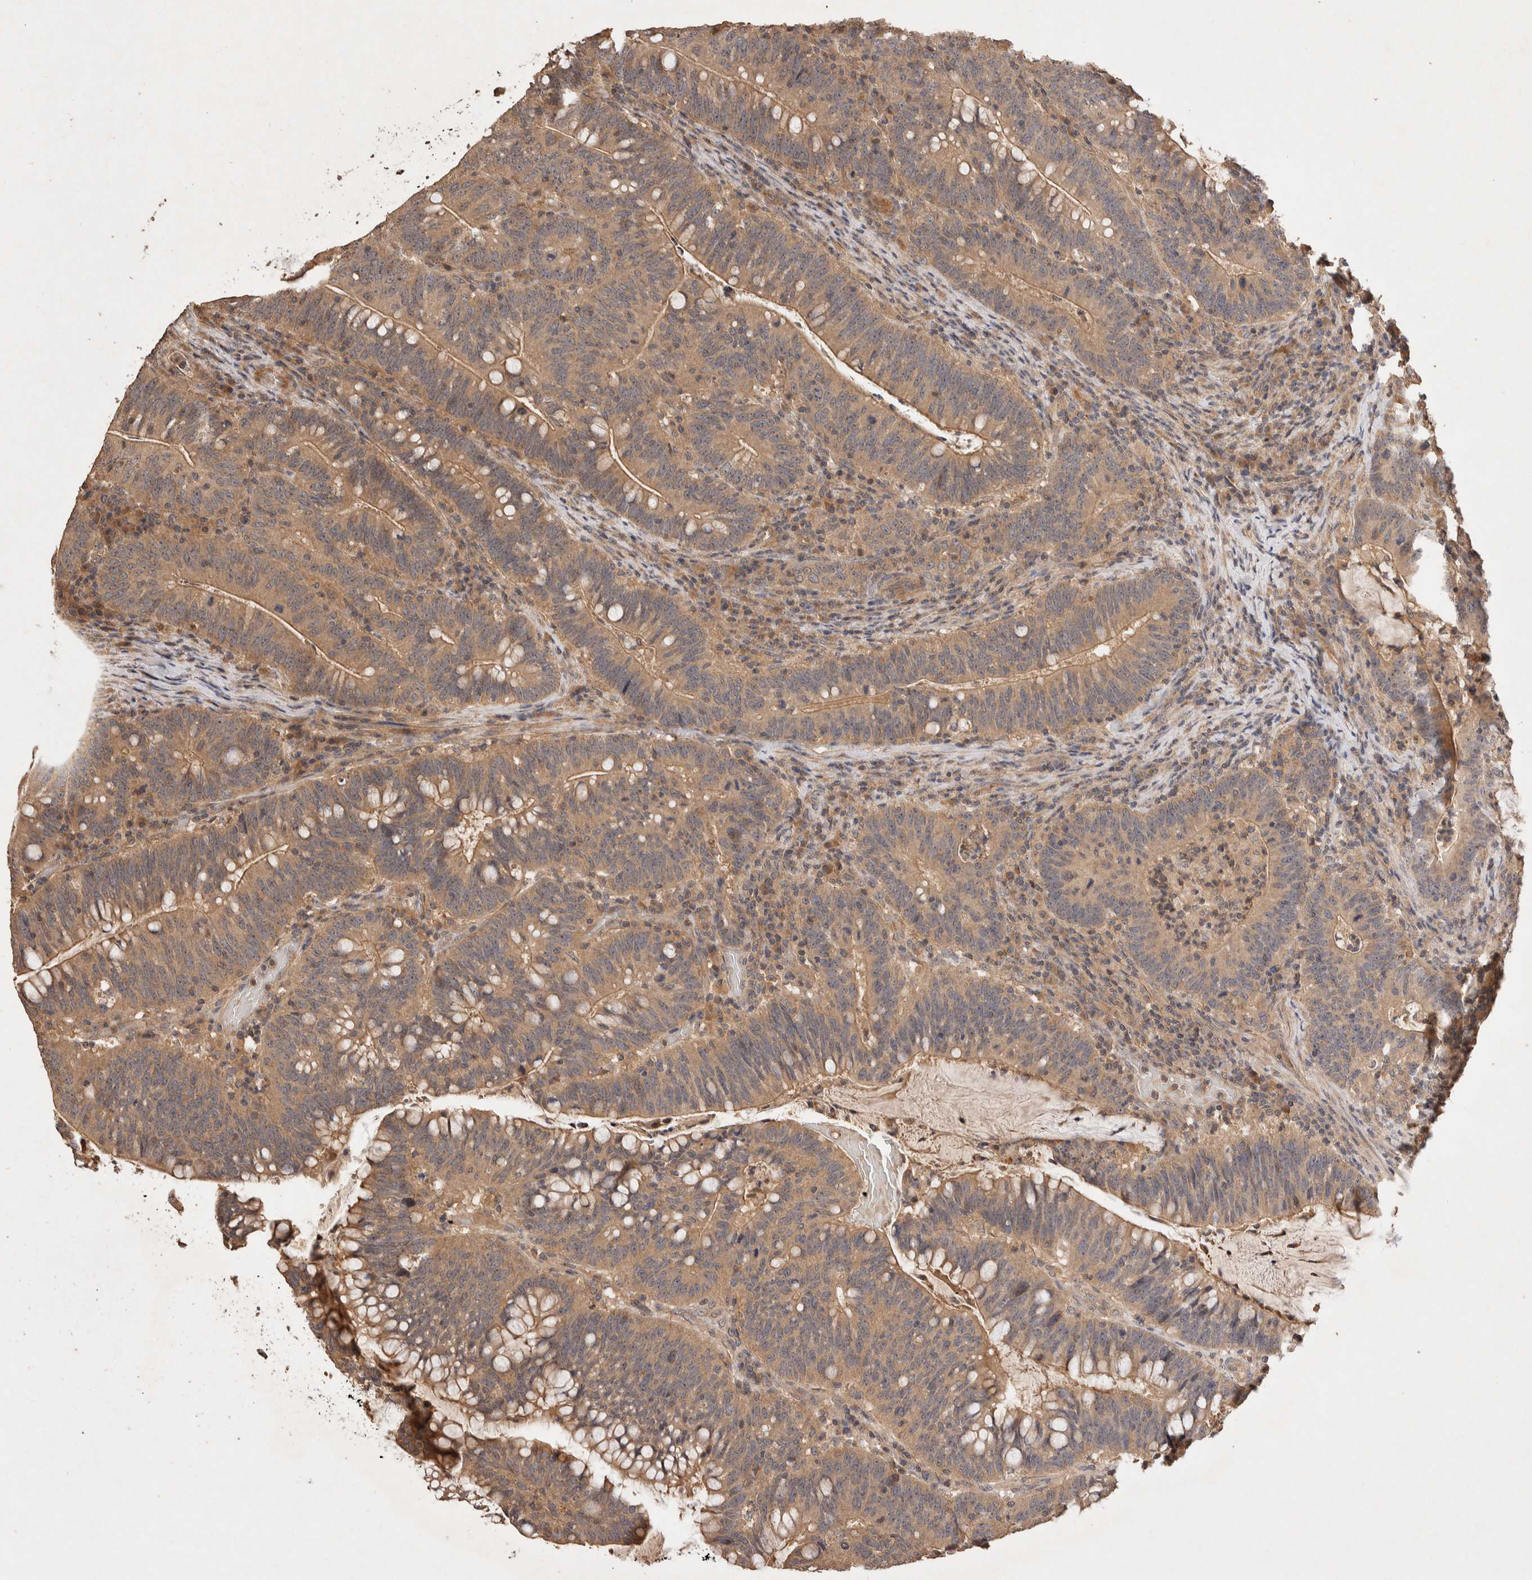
{"staining": {"intensity": "moderate", "quantity": ">75%", "location": "cytoplasmic/membranous"}, "tissue": "colorectal cancer", "cell_type": "Tumor cells", "image_type": "cancer", "snomed": [{"axis": "morphology", "description": "Adenocarcinoma, NOS"}, {"axis": "topography", "description": "Colon"}], "caption": "There is medium levels of moderate cytoplasmic/membranous positivity in tumor cells of colorectal adenocarcinoma, as demonstrated by immunohistochemical staining (brown color).", "gene": "NSMAF", "patient": {"sex": "female", "age": 66}}